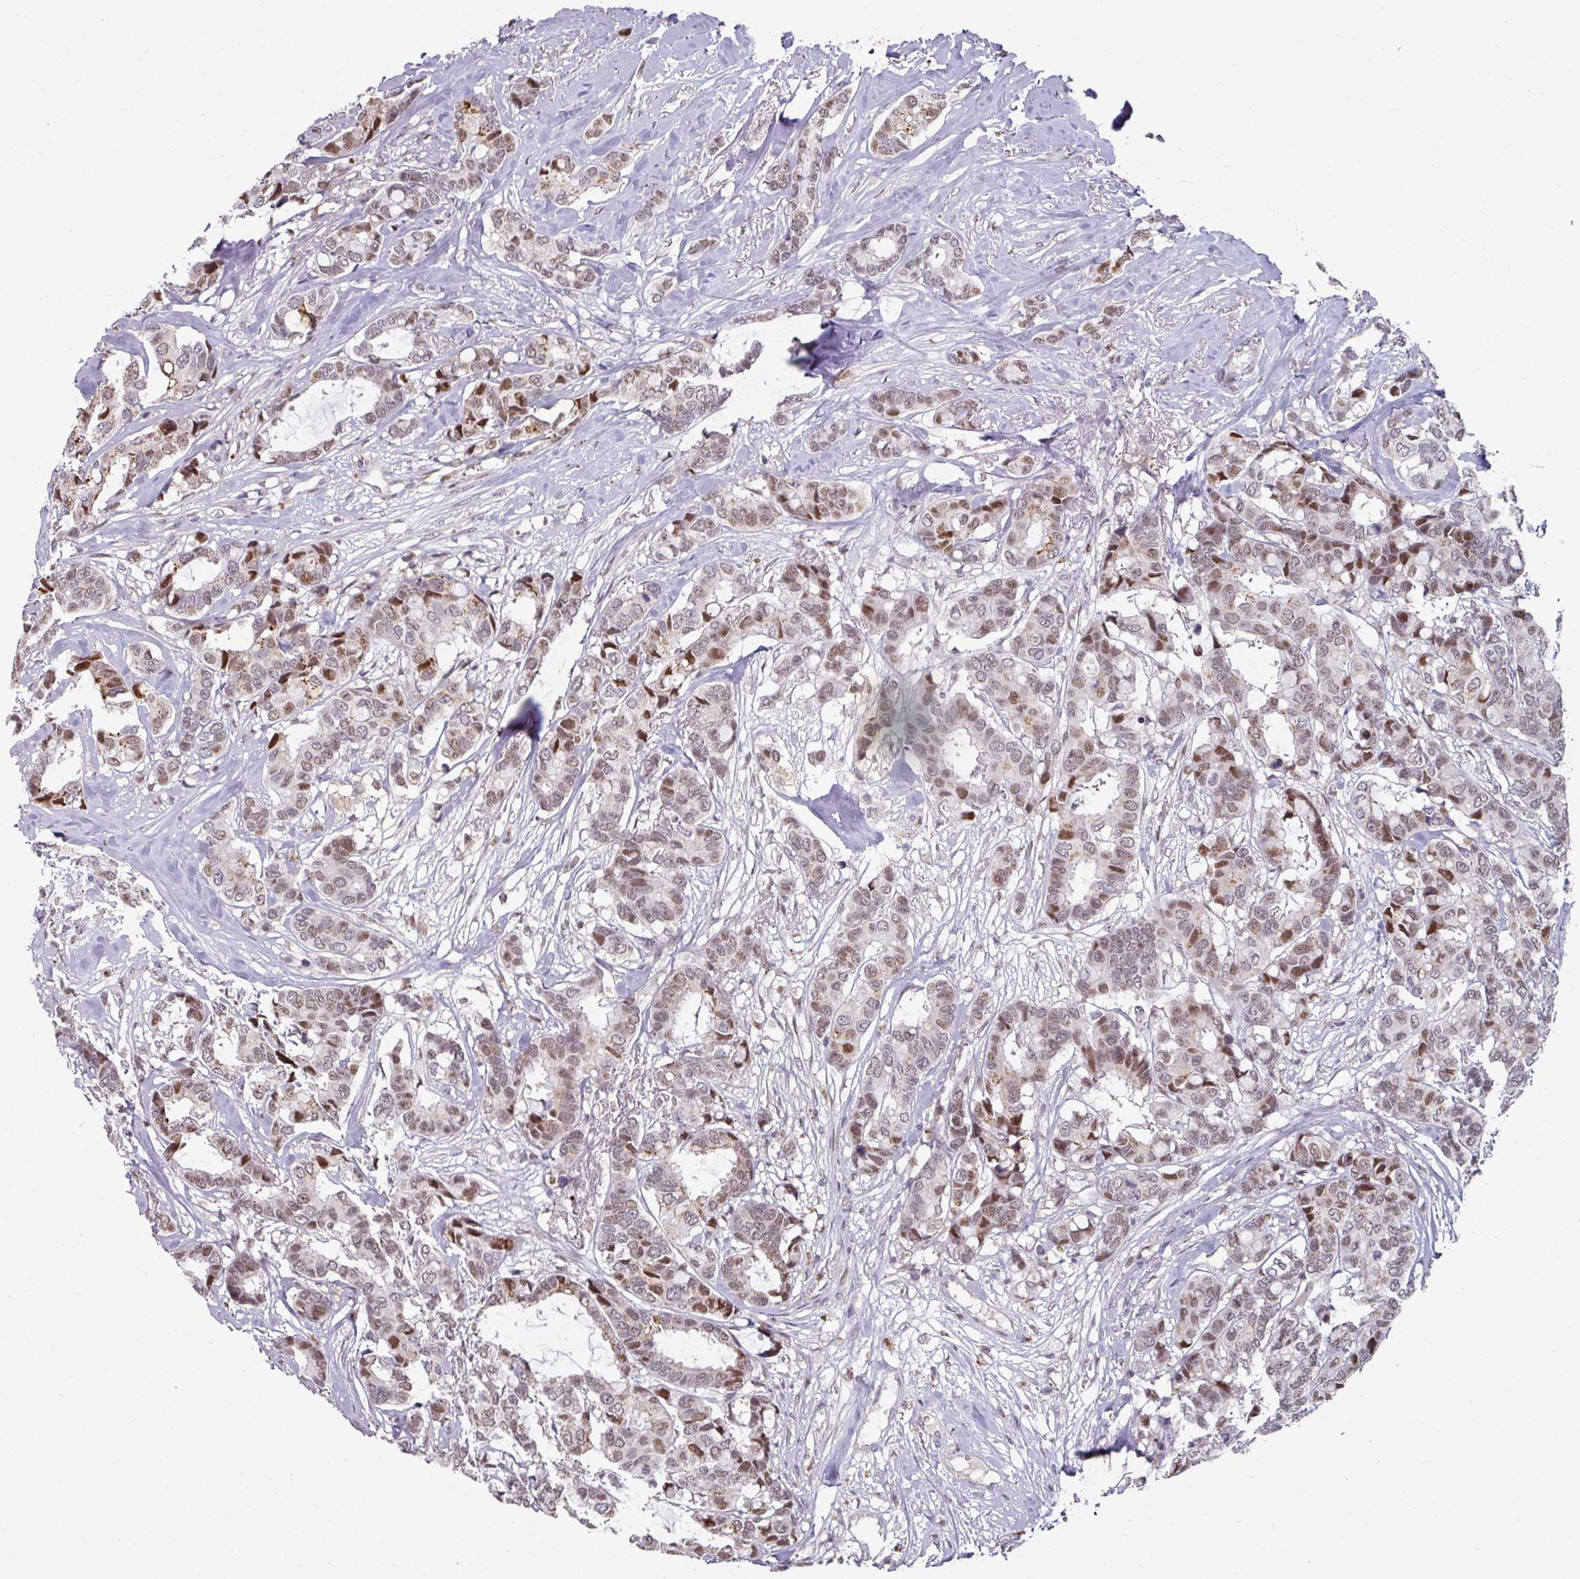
{"staining": {"intensity": "moderate", "quantity": ">75%", "location": "nuclear"}, "tissue": "breast cancer", "cell_type": "Tumor cells", "image_type": "cancer", "snomed": [{"axis": "morphology", "description": "Duct carcinoma"}, {"axis": "topography", "description": "Breast"}], "caption": "A brown stain labels moderate nuclear expression of a protein in breast cancer (infiltrating ductal carcinoma) tumor cells.", "gene": "SWSAP1", "patient": {"sex": "female", "age": 87}}